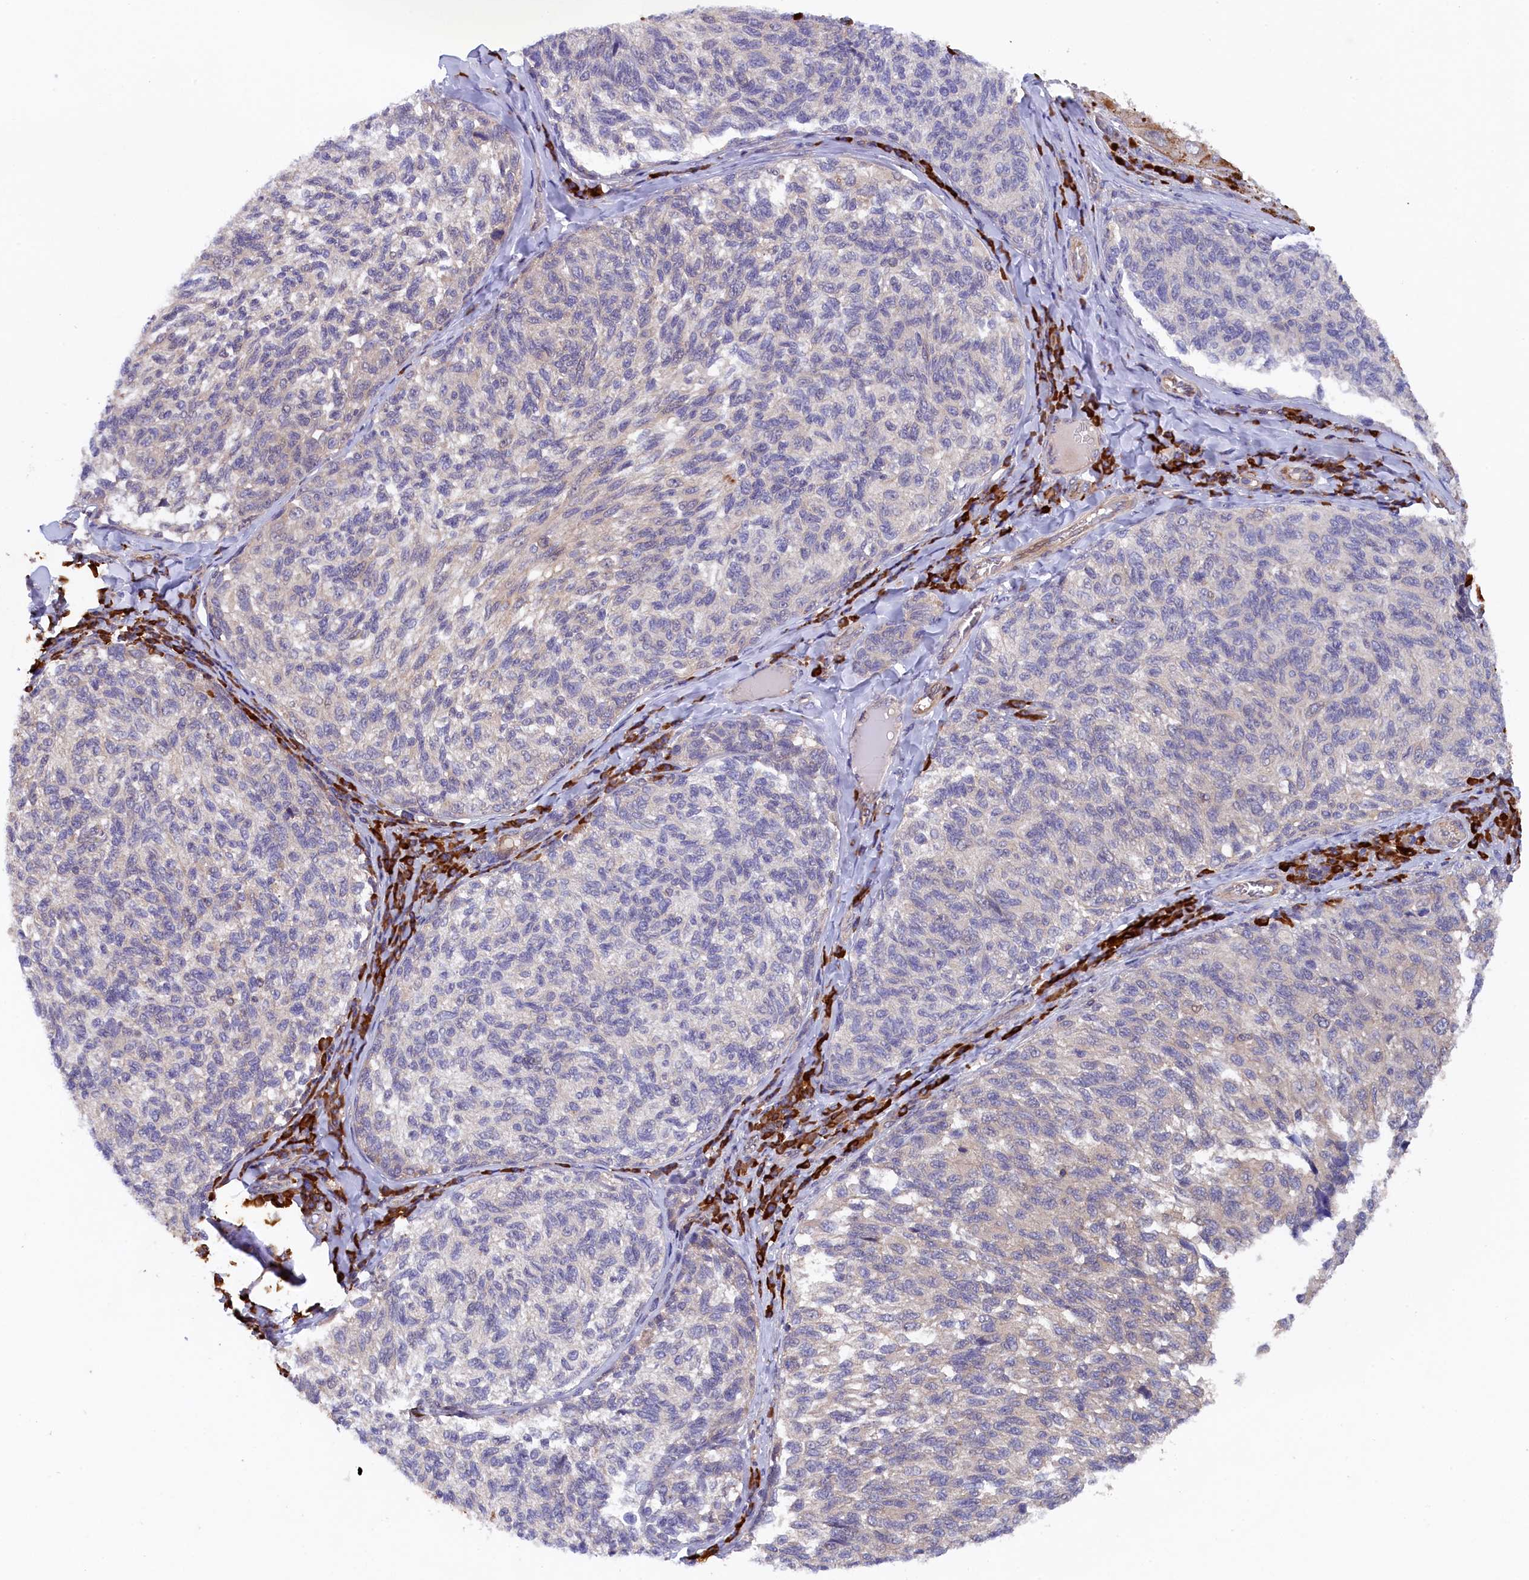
{"staining": {"intensity": "negative", "quantity": "none", "location": "none"}, "tissue": "melanoma", "cell_type": "Tumor cells", "image_type": "cancer", "snomed": [{"axis": "morphology", "description": "Malignant melanoma, NOS"}, {"axis": "topography", "description": "Skin"}], "caption": "This is an IHC image of malignant melanoma. There is no staining in tumor cells.", "gene": "JPT2", "patient": {"sex": "female", "age": 73}}